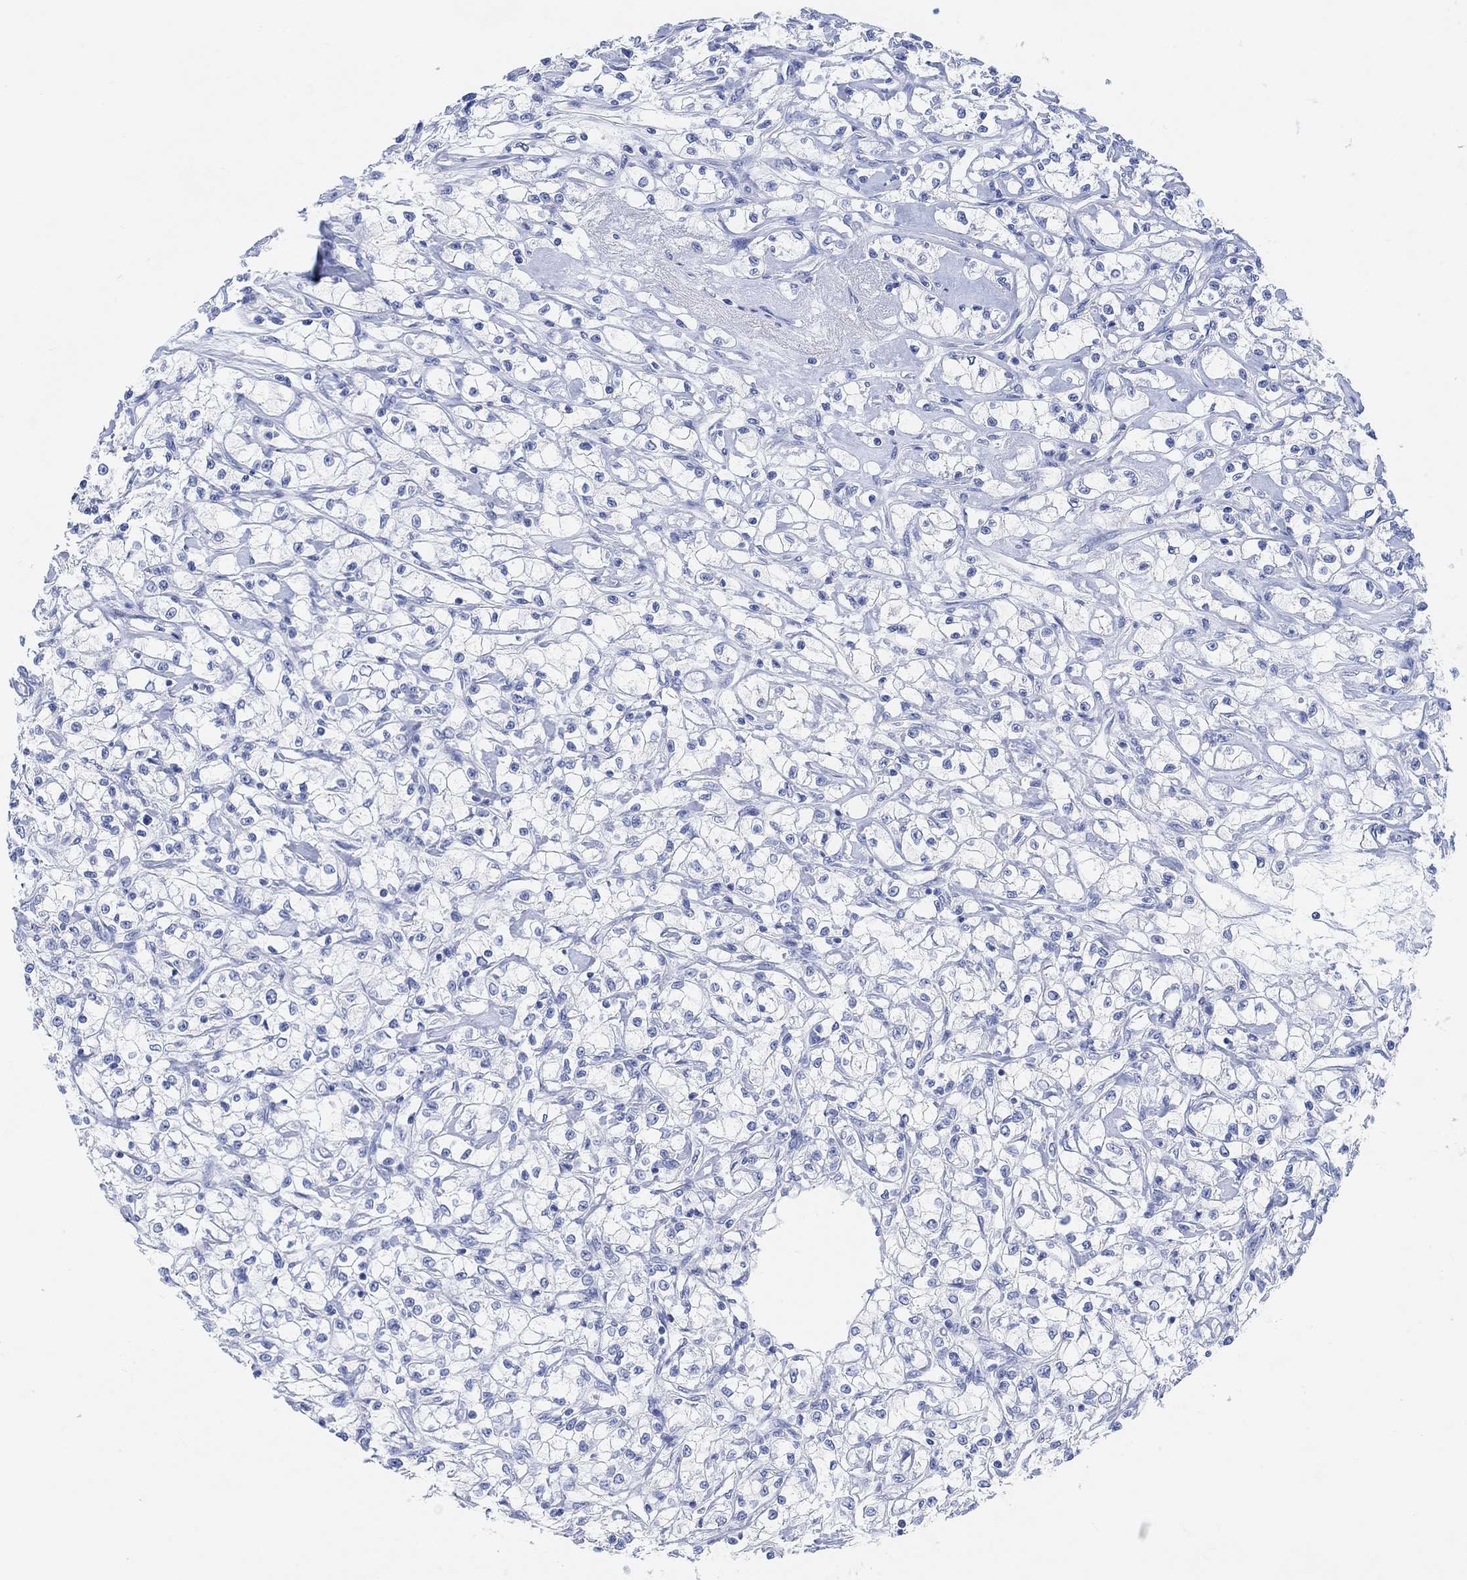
{"staining": {"intensity": "negative", "quantity": "none", "location": "none"}, "tissue": "renal cancer", "cell_type": "Tumor cells", "image_type": "cancer", "snomed": [{"axis": "morphology", "description": "Adenocarcinoma, NOS"}, {"axis": "topography", "description": "Kidney"}], "caption": "Tumor cells are negative for brown protein staining in renal cancer. (Immunohistochemistry (ihc), brightfield microscopy, high magnification).", "gene": "ENO4", "patient": {"sex": "female", "age": 59}}